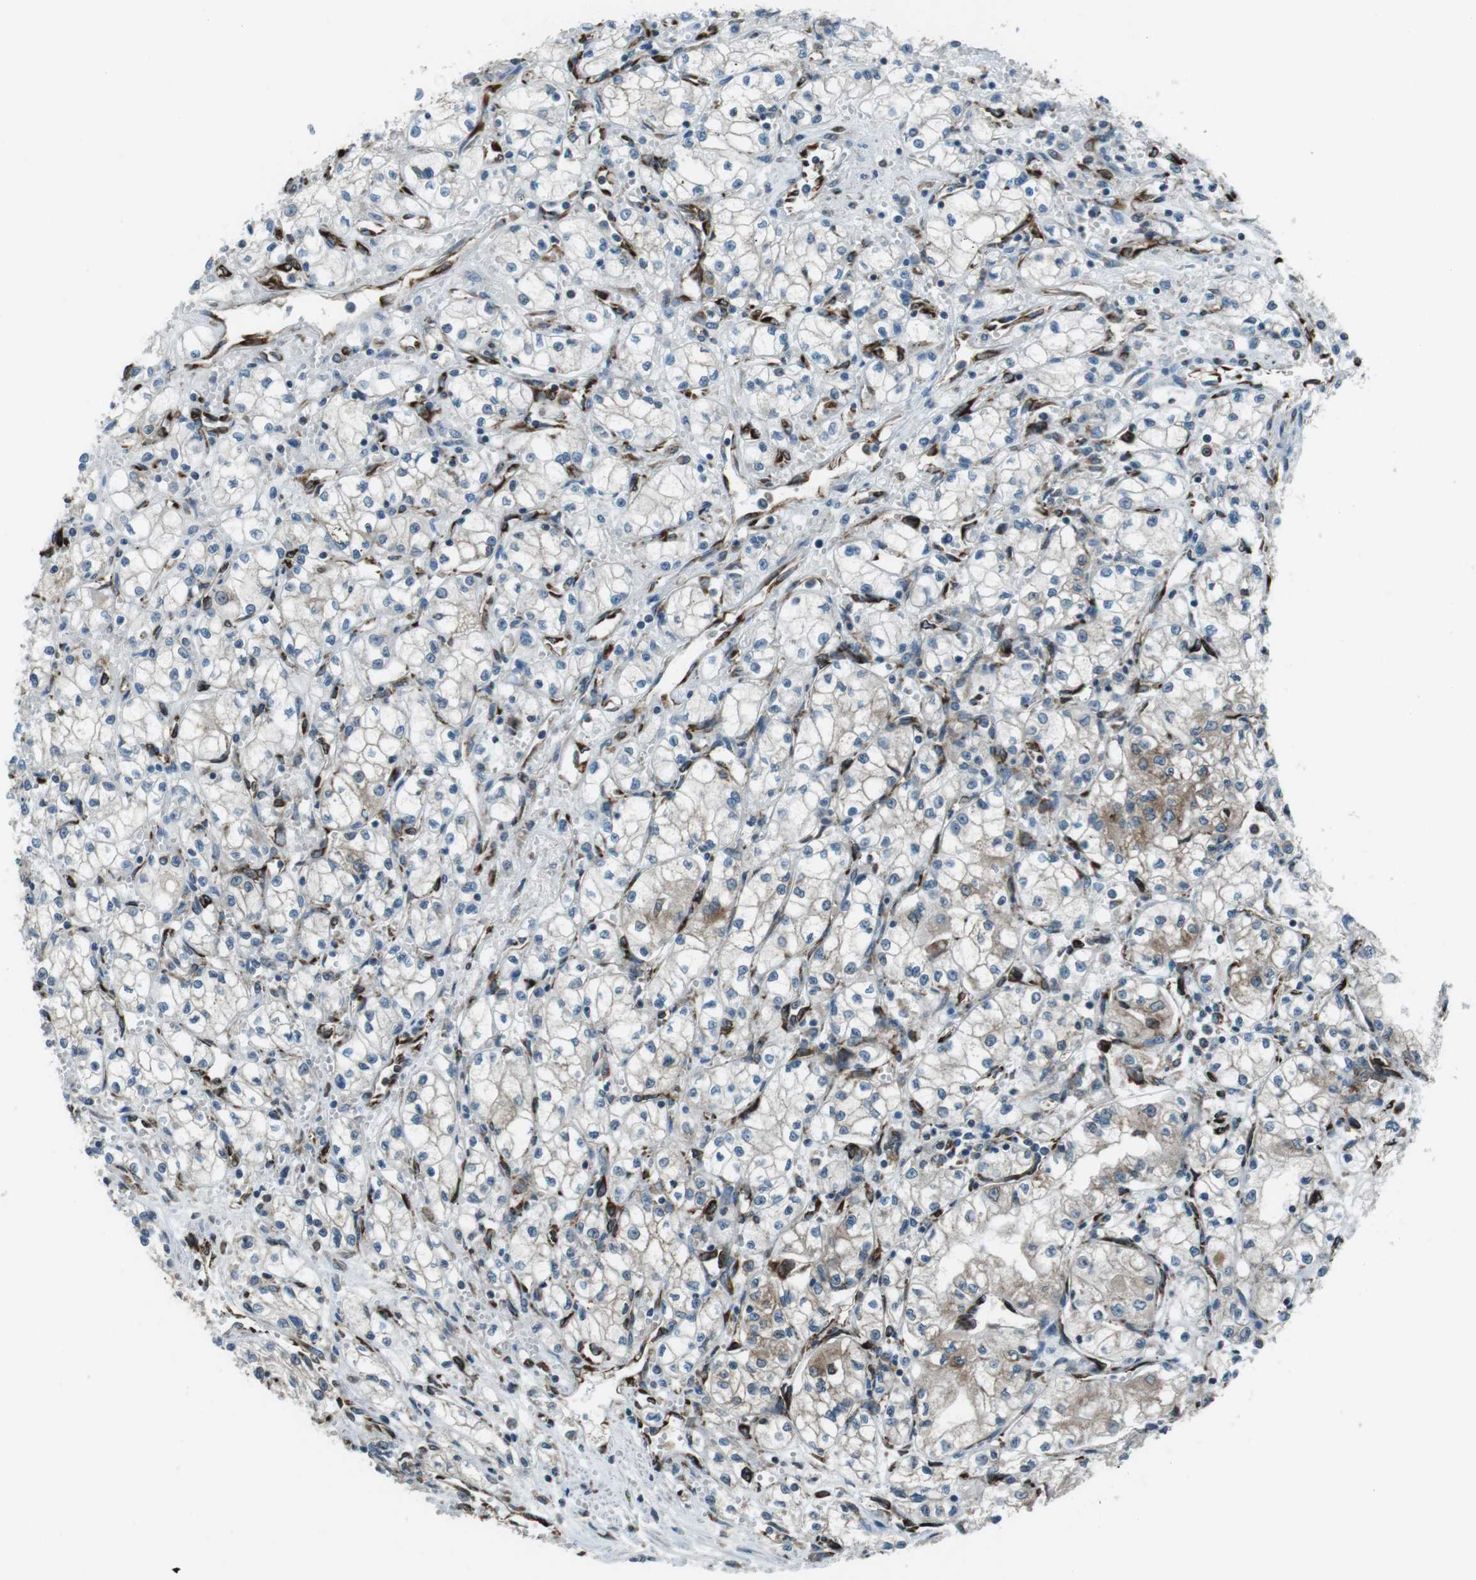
{"staining": {"intensity": "weak", "quantity": "25%-75%", "location": "cytoplasmic/membranous"}, "tissue": "renal cancer", "cell_type": "Tumor cells", "image_type": "cancer", "snomed": [{"axis": "morphology", "description": "Normal tissue, NOS"}, {"axis": "morphology", "description": "Adenocarcinoma, NOS"}, {"axis": "topography", "description": "Kidney"}], "caption": "The micrograph demonstrates immunohistochemical staining of renal adenocarcinoma. There is weak cytoplasmic/membranous expression is appreciated in approximately 25%-75% of tumor cells.", "gene": "KTN1", "patient": {"sex": "male", "age": 59}}